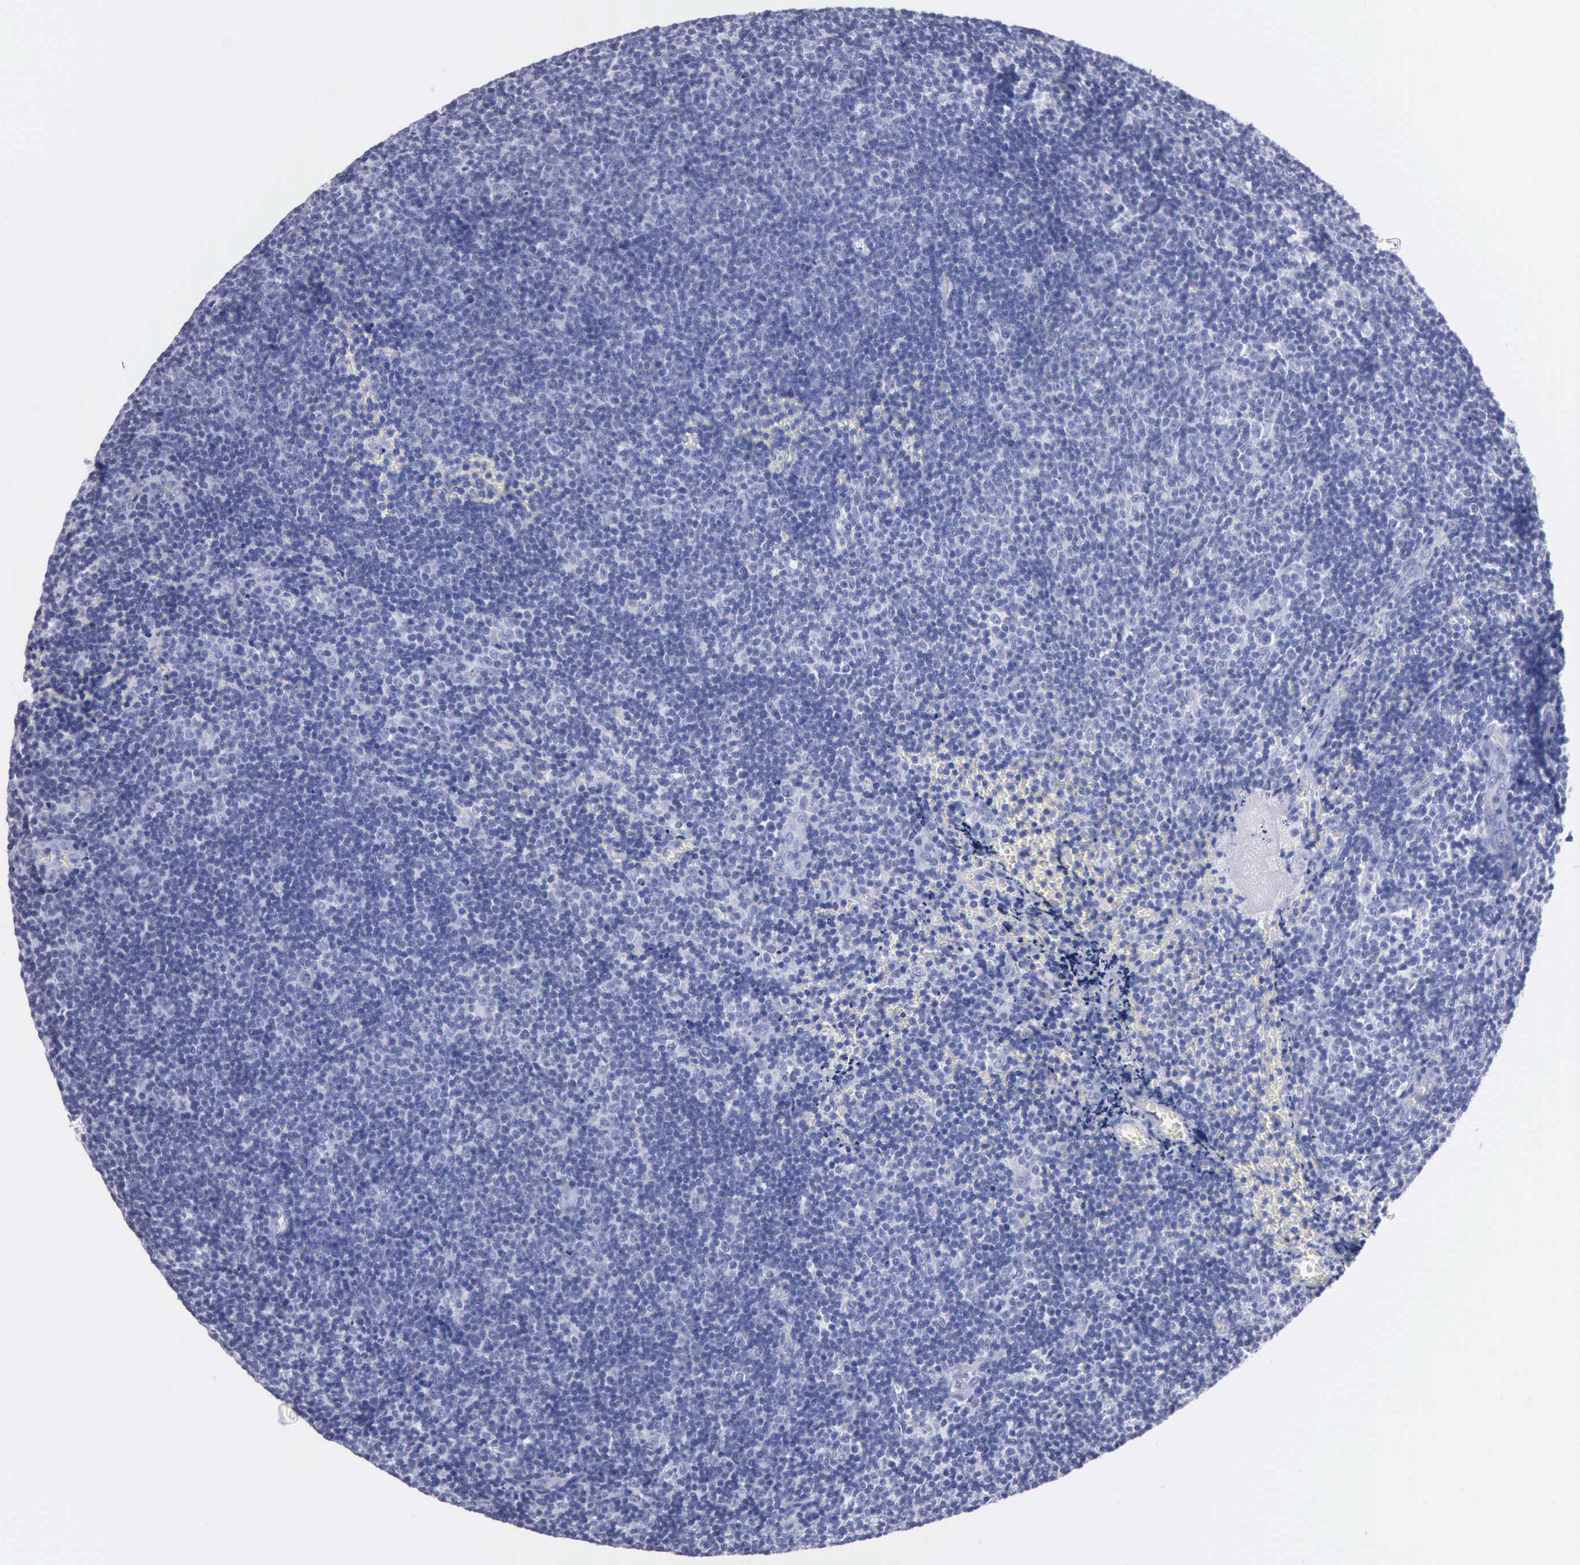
{"staining": {"intensity": "negative", "quantity": "none", "location": "none"}, "tissue": "lymphoma", "cell_type": "Tumor cells", "image_type": "cancer", "snomed": [{"axis": "morphology", "description": "Malignant lymphoma, non-Hodgkin's type, Low grade"}, {"axis": "topography", "description": "Lymph node"}], "caption": "Micrograph shows no significant protein staining in tumor cells of lymphoma.", "gene": "CYP19A1", "patient": {"sex": "male", "age": 49}}